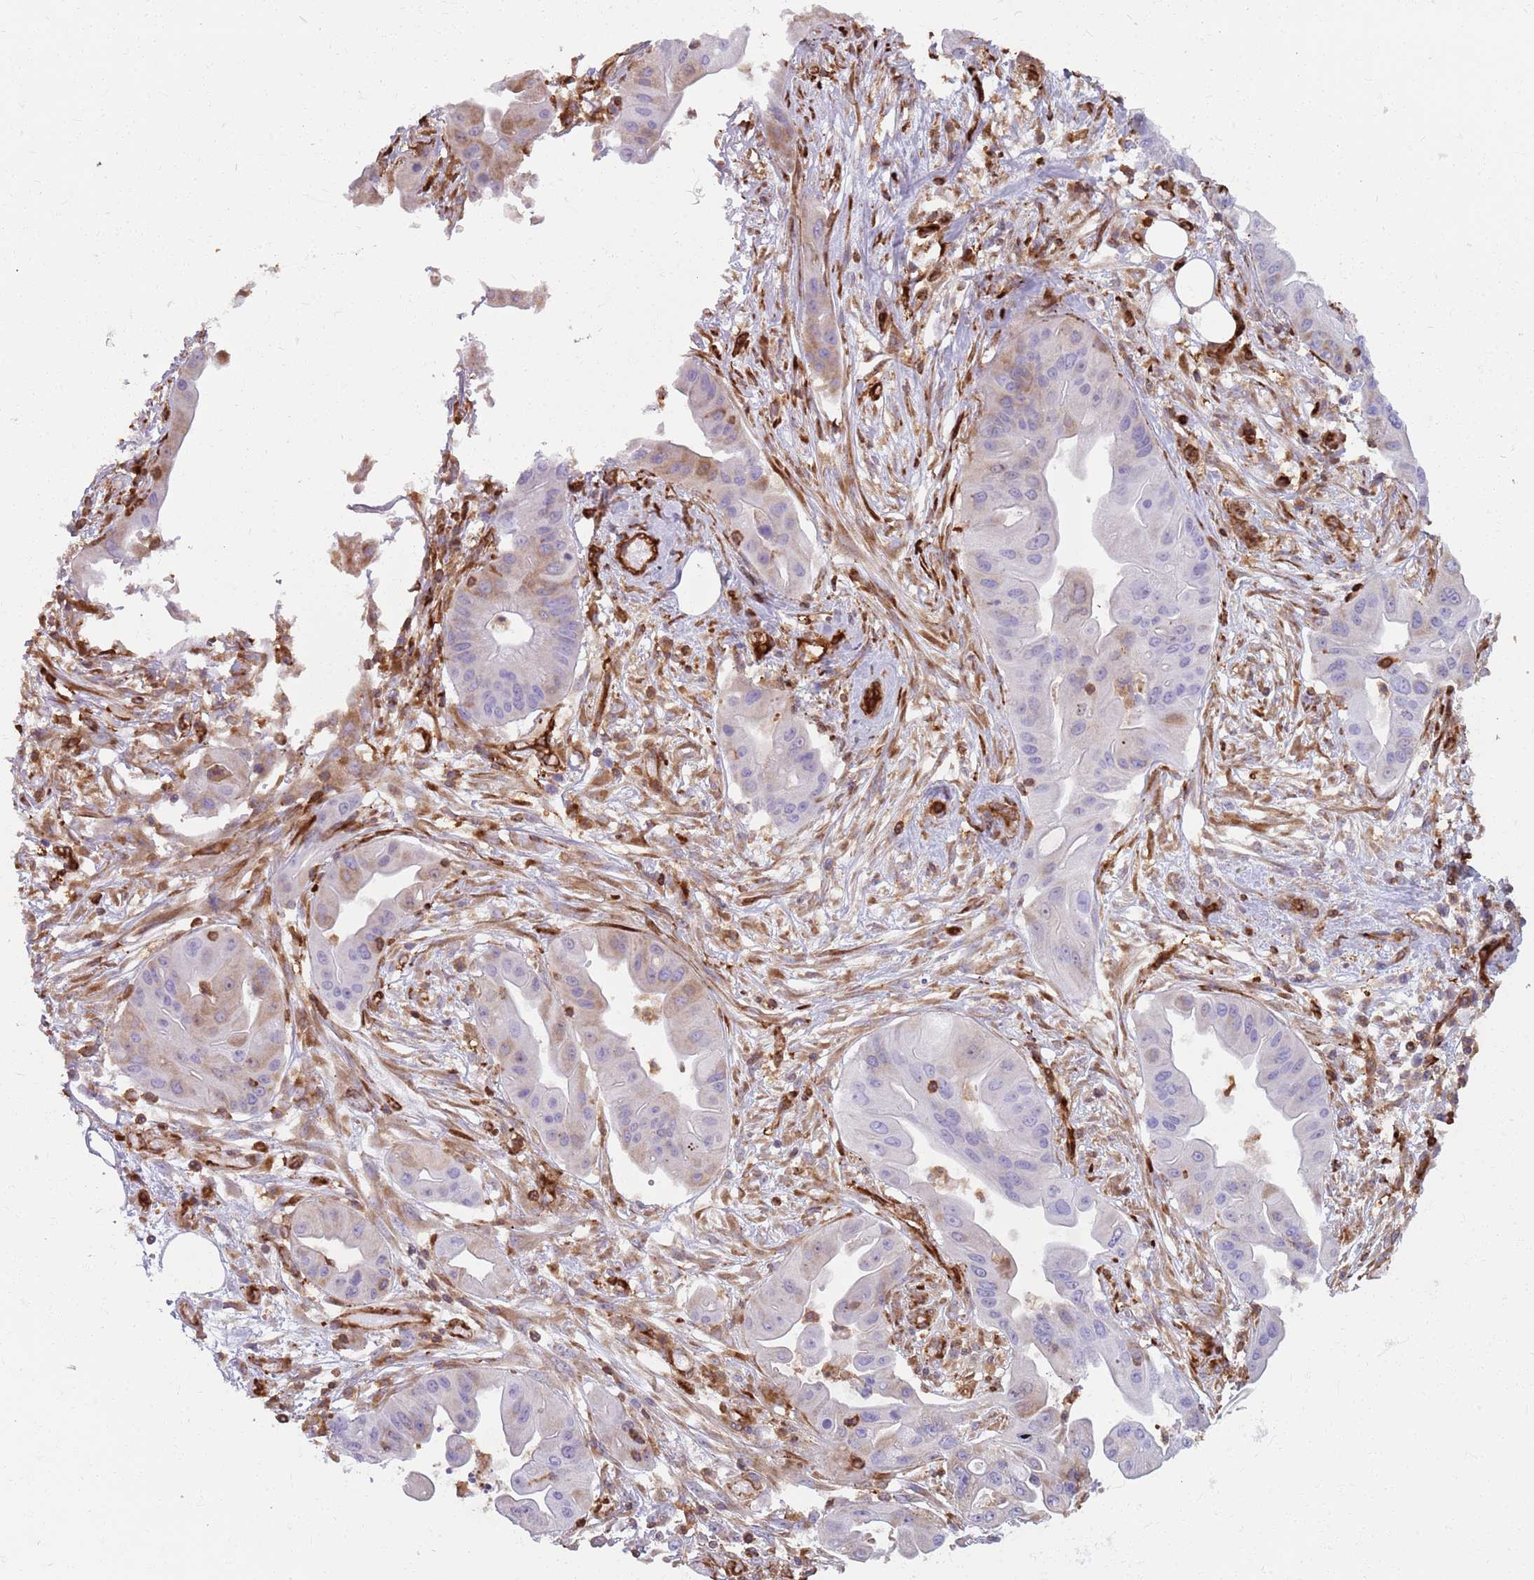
{"staining": {"intensity": "weak", "quantity": "<25%", "location": "cytoplasmic/membranous"}, "tissue": "ovarian cancer", "cell_type": "Tumor cells", "image_type": "cancer", "snomed": [{"axis": "morphology", "description": "Cystadenocarcinoma, mucinous, NOS"}, {"axis": "topography", "description": "Ovary"}], "caption": "Tumor cells show no significant protein staining in ovarian cancer. (DAB (3,3'-diaminobenzidine) immunohistochemistry visualized using brightfield microscopy, high magnification).", "gene": "KBTBD7", "patient": {"sex": "female", "age": 70}}